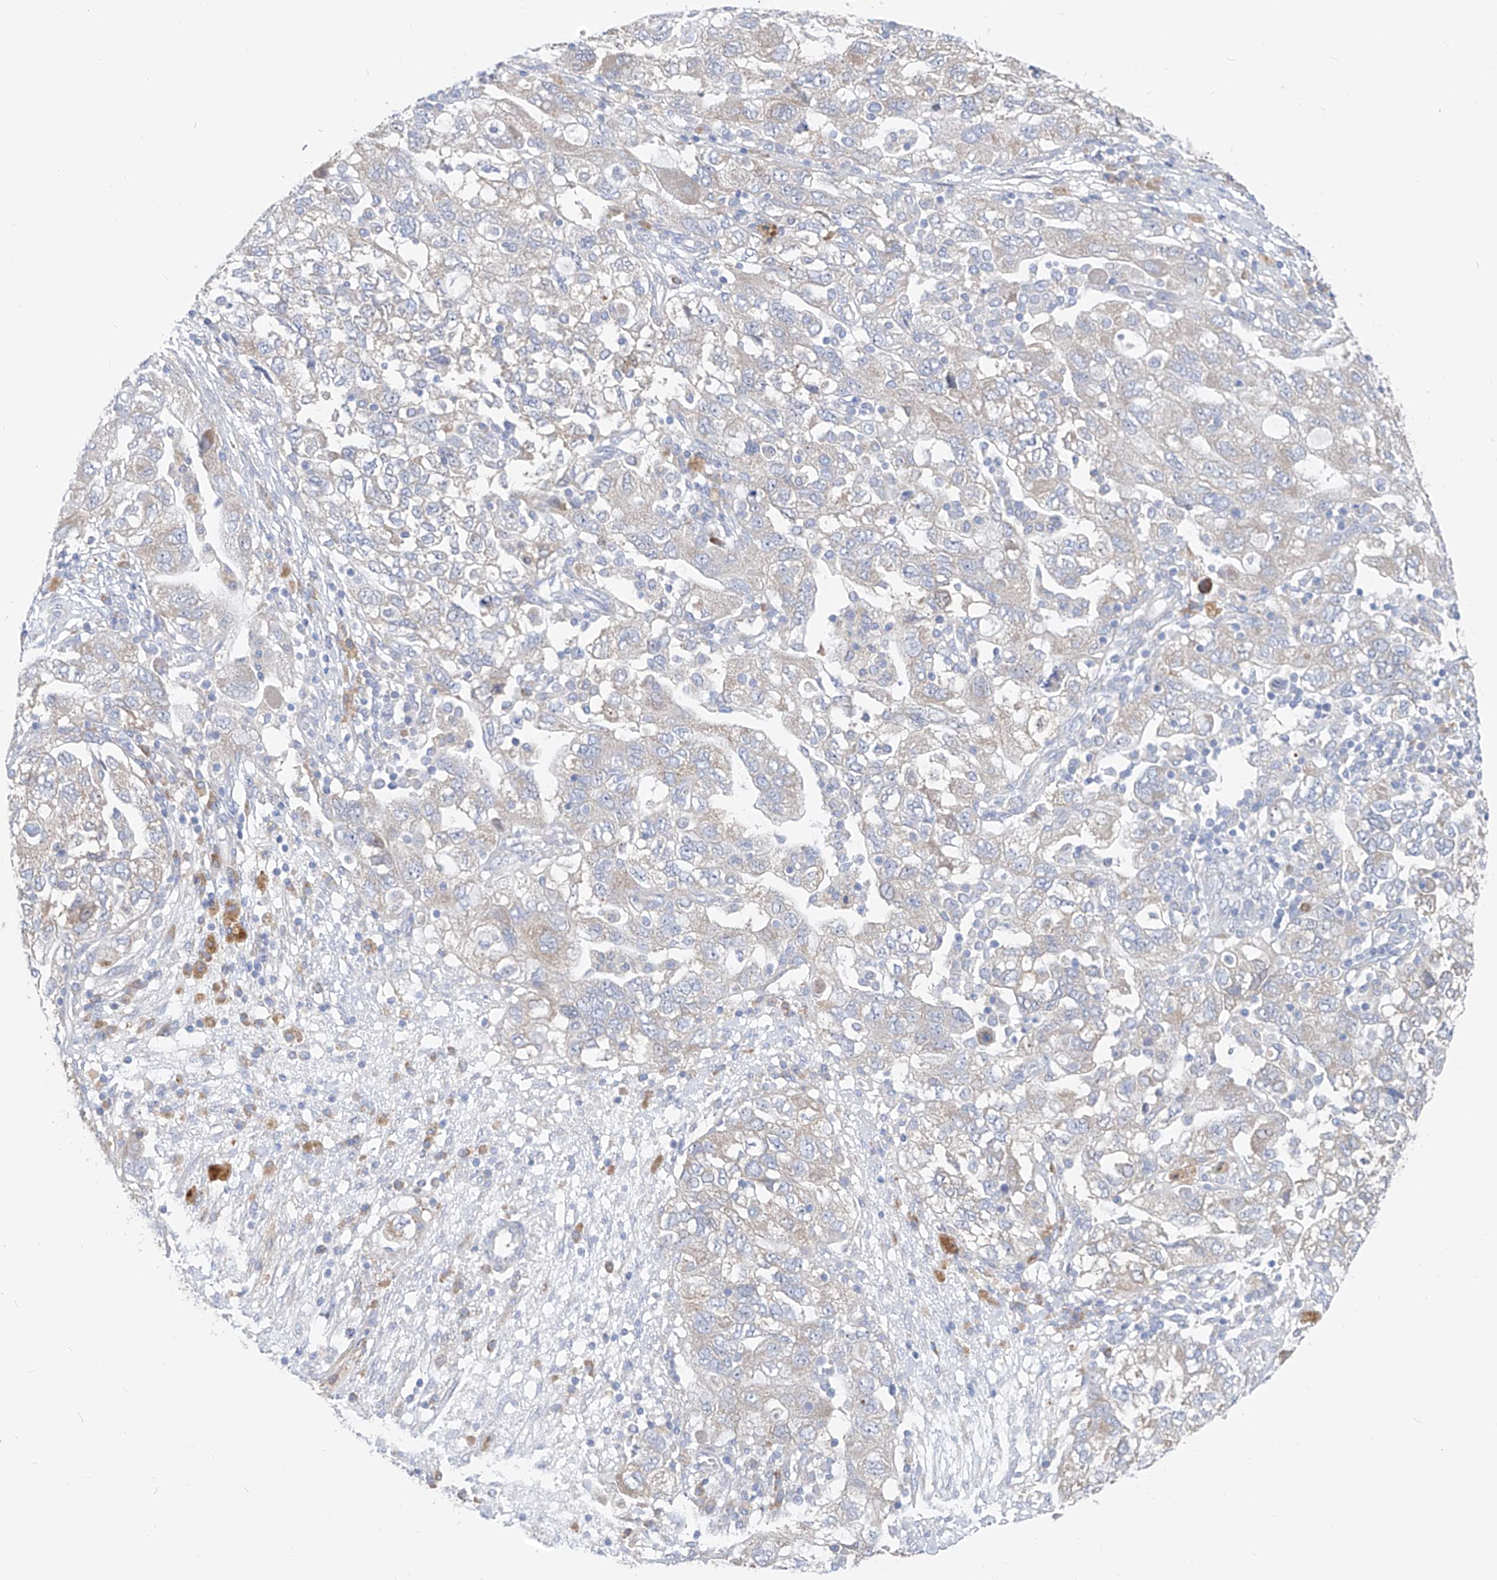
{"staining": {"intensity": "negative", "quantity": "none", "location": "none"}, "tissue": "ovarian cancer", "cell_type": "Tumor cells", "image_type": "cancer", "snomed": [{"axis": "morphology", "description": "Carcinoma, NOS"}, {"axis": "morphology", "description": "Cystadenocarcinoma, serous, NOS"}, {"axis": "topography", "description": "Ovary"}], "caption": "IHC histopathology image of neoplastic tissue: serous cystadenocarcinoma (ovarian) stained with DAB reveals no significant protein staining in tumor cells.", "gene": "UFL1", "patient": {"sex": "female", "age": 69}}